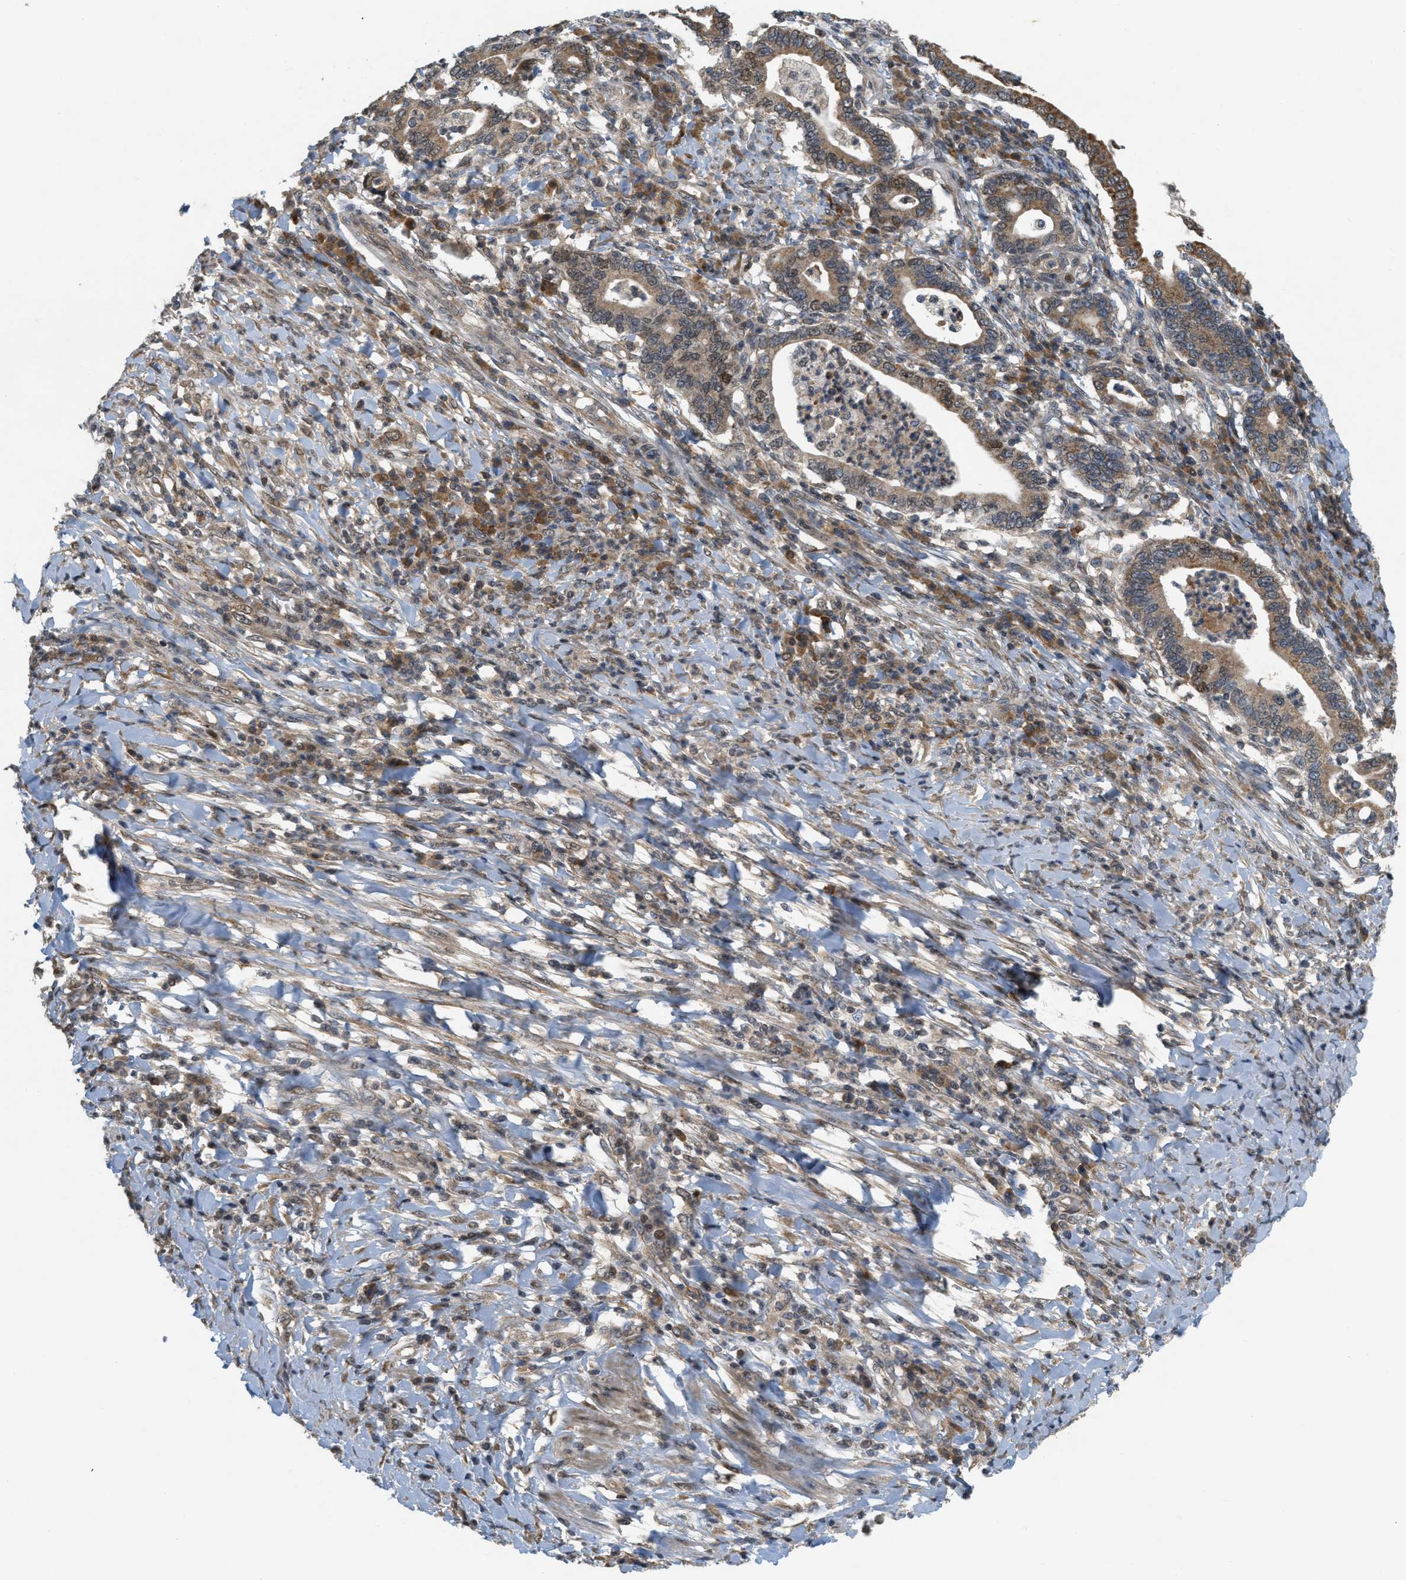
{"staining": {"intensity": "moderate", "quantity": ">75%", "location": "cytoplasmic/membranous"}, "tissue": "stomach cancer", "cell_type": "Tumor cells", "image_type": "cancer", "snomed": [{"axis": "morphology", "description": "Normal tissue, NOS"}, {"axis": "morphology", "description": "Adenocarcinoma, NOS"}, {"axis": "topography", "description": "Esophagus"}, {"axis": "topography", "description": "Stomach, upper"}, {"axis": "topography", "description": "Peripheral nerve tissue"}], "caption": "Protein expression analysis of adenocarcinoma (stomach) reveals moderate cytoplasmic/membranous positivity in approximately >75% of tumor cells. The staining was performed using DAB (3,3'-diaminobenzidine), with brown indicating positive protein expression. Nuclei are stained blue with hematoxylin.", "gene": "PRKD1", "patient": {"sex": "male", "age": 62}}